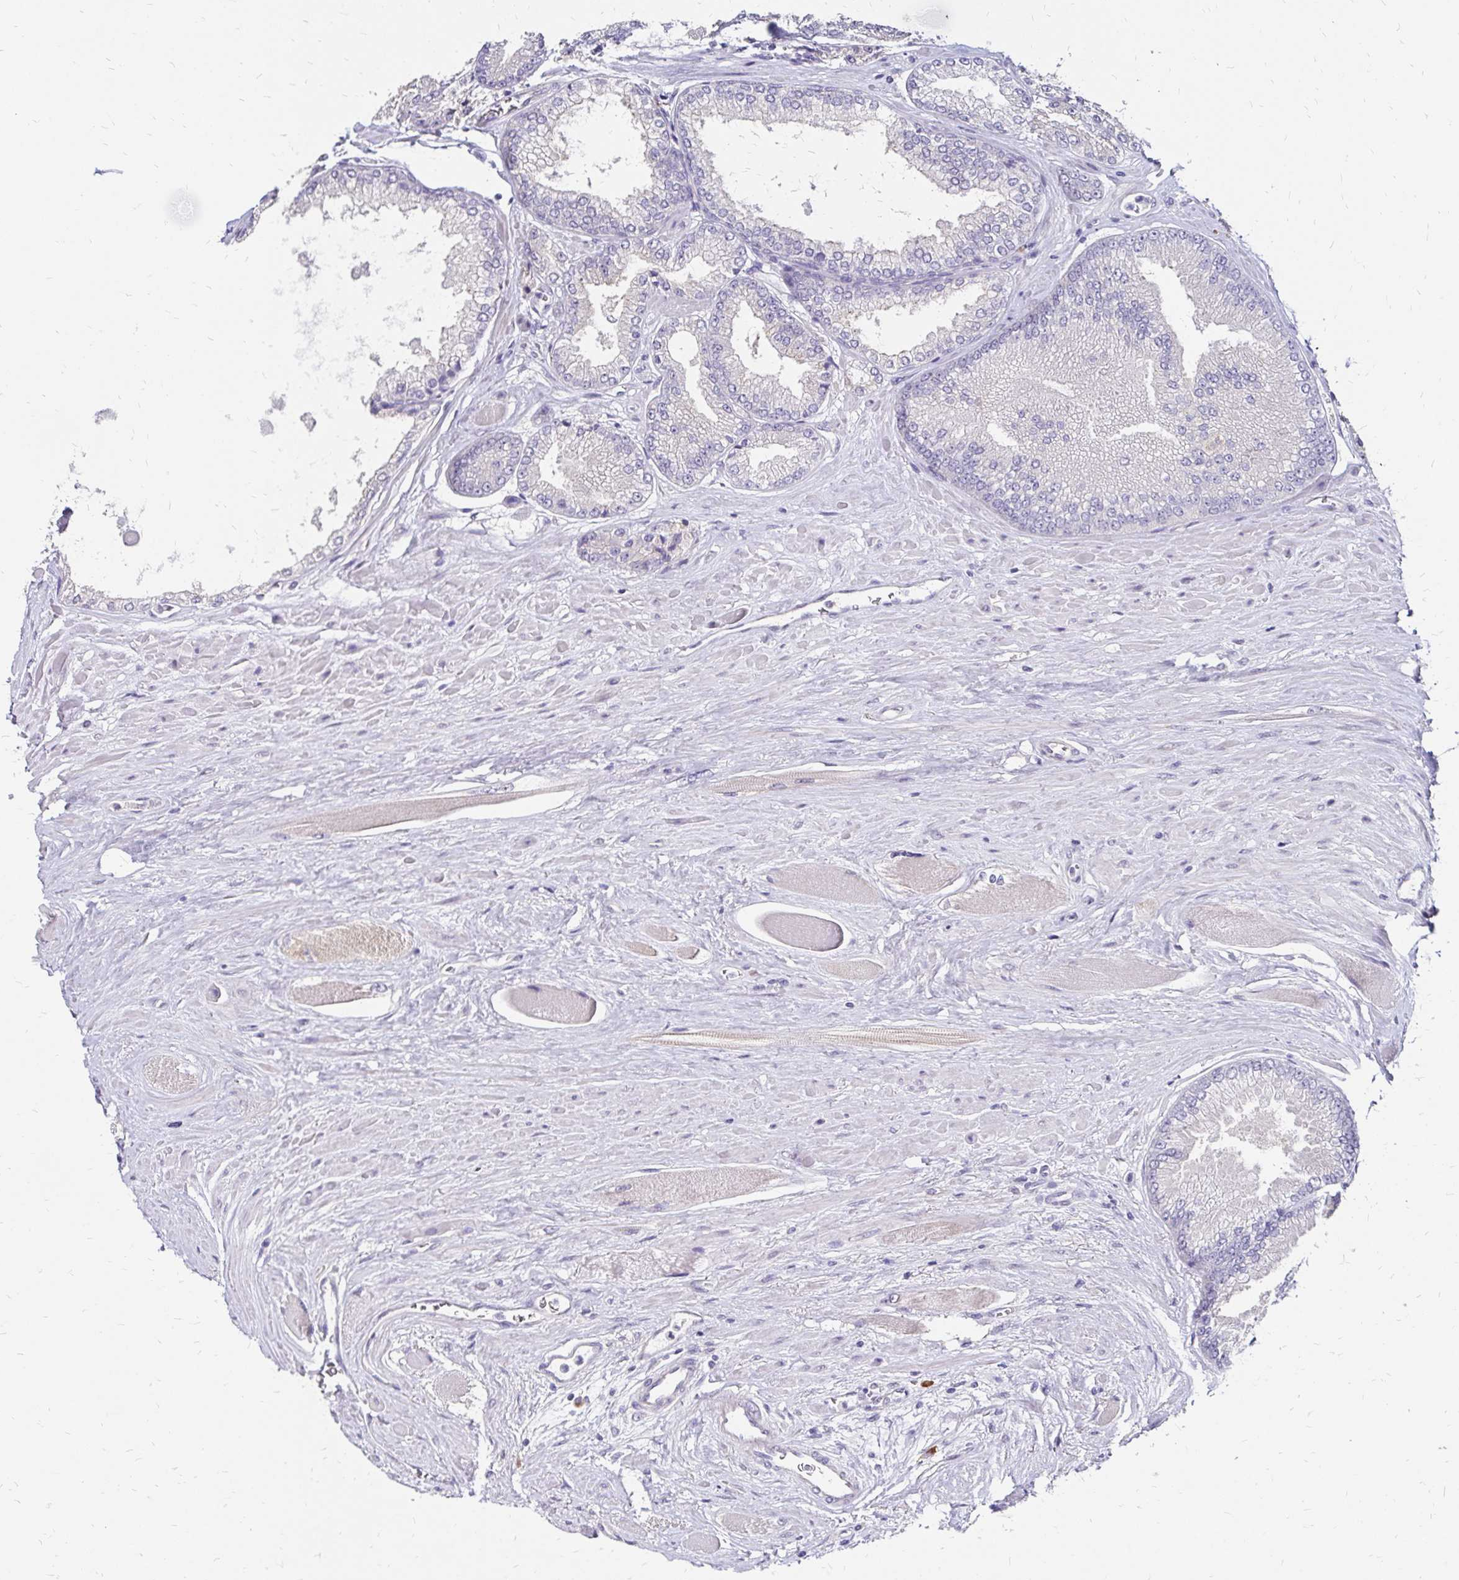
{"staining": {"intensity": "negative", "quantity": "none", "location": "none"}, "tissue": "prostate cancer", "cell_type": "Tumor cells", "image_type": "cancer", "snomed": [{"axis": "morphology", "description": "Adenocarcinoma, Low grade"}, {"axis": "topography", "description": "Prostate"}], "caption": "The immunohistochemistry (IHC) micrograph has no significant positivity in tumor cells of low-grade adenocarcinoma (prostate) tissue.", "gene": "PRIMA1", "patient": {"sex": "male", "age": 67}}